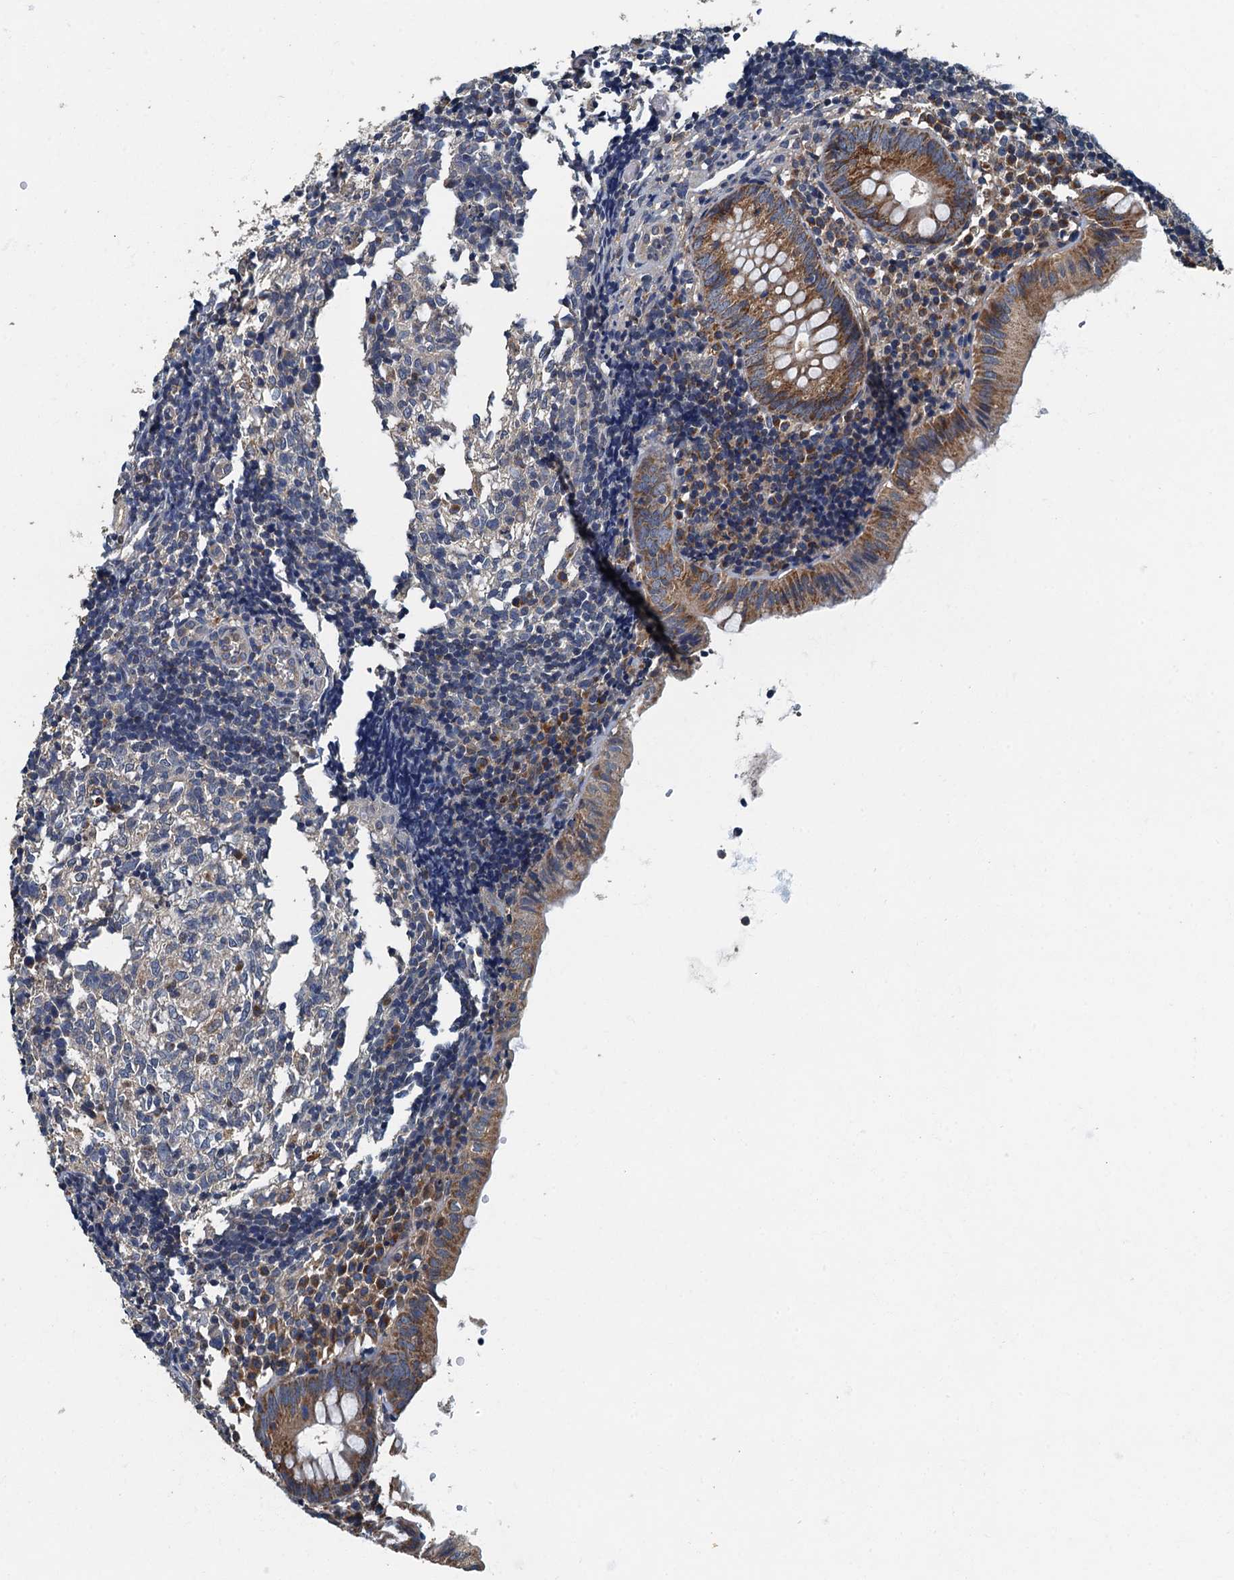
{"staining": {"intensity": "moderate", "quantity": ">75%", "location": "cytoplasmic/membranous"}, "tissue": "appendix", "cell_type": "Glandular cells", "image_type": "normal", "snomed": [{"axis": "morphology", "description": "Normal tissue, NOS"}, {"axis": "topography", "description": "Appendix"}], "caption": "Immunohistochemistry (IHC) staining of unremarkable appendix, which demonstrates medium levels of moderate cytoplasmic/membranous positivity in approximately >75% of glandular cells indicating moderate cytoplasmic/membranous protein positivity. The staining was performed using DAB (3,3'-diaminobenzidine) (brown) for protein detection and nuclei were counterstained in hematoxylin (blue).", "gene": "DDX49", "patient": {"sex": "male", "age": 8}}